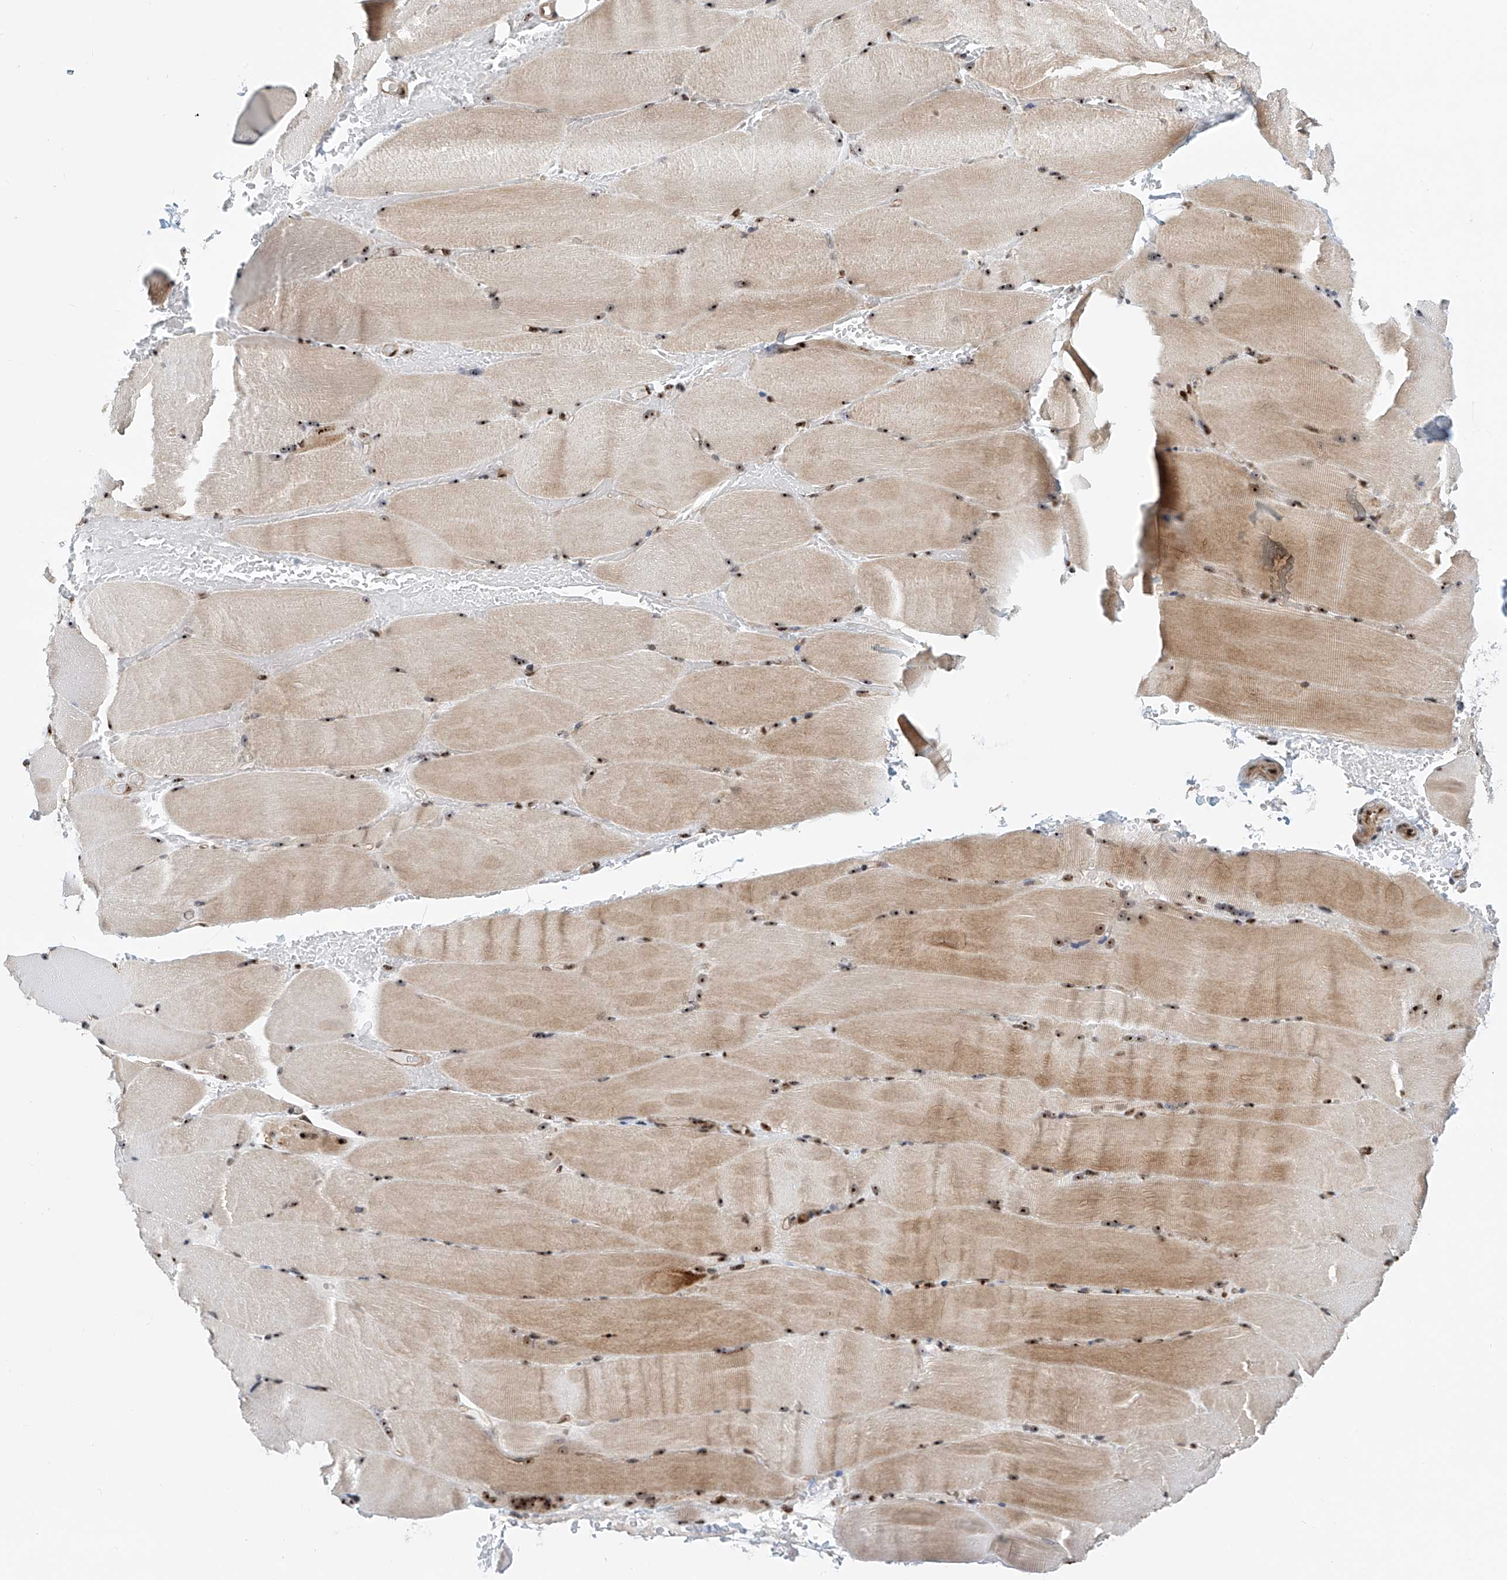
{"staining": {"intensity": "moderate", "quantity": ">75%", "location": "cytoplasmic/membranous,nuclear"}, "tissue": "skeletal muscle", "cell_type": "Myocytes", "image_type": "normal", "snomed": [{"axis": "morphology", "description": "Normal tissue, NOS"}, {"axis": "topography", "description": "Skeletal muscle"}, {"axis": "topography", "description": "Parathyroid gland"}], "caption": "Skeletal muscle stained for a protein reveals moderate cytoplasmic/membranous,nuclear positivity in myocytes. Using DAB (3,3'-diaminobenzidine) (brown) and hematoxylin (blue) stains, captured at high magnification using brightfield microscopy.", "gene": "PRUNE2", "patient": {"sex": "female", "age": 37}}